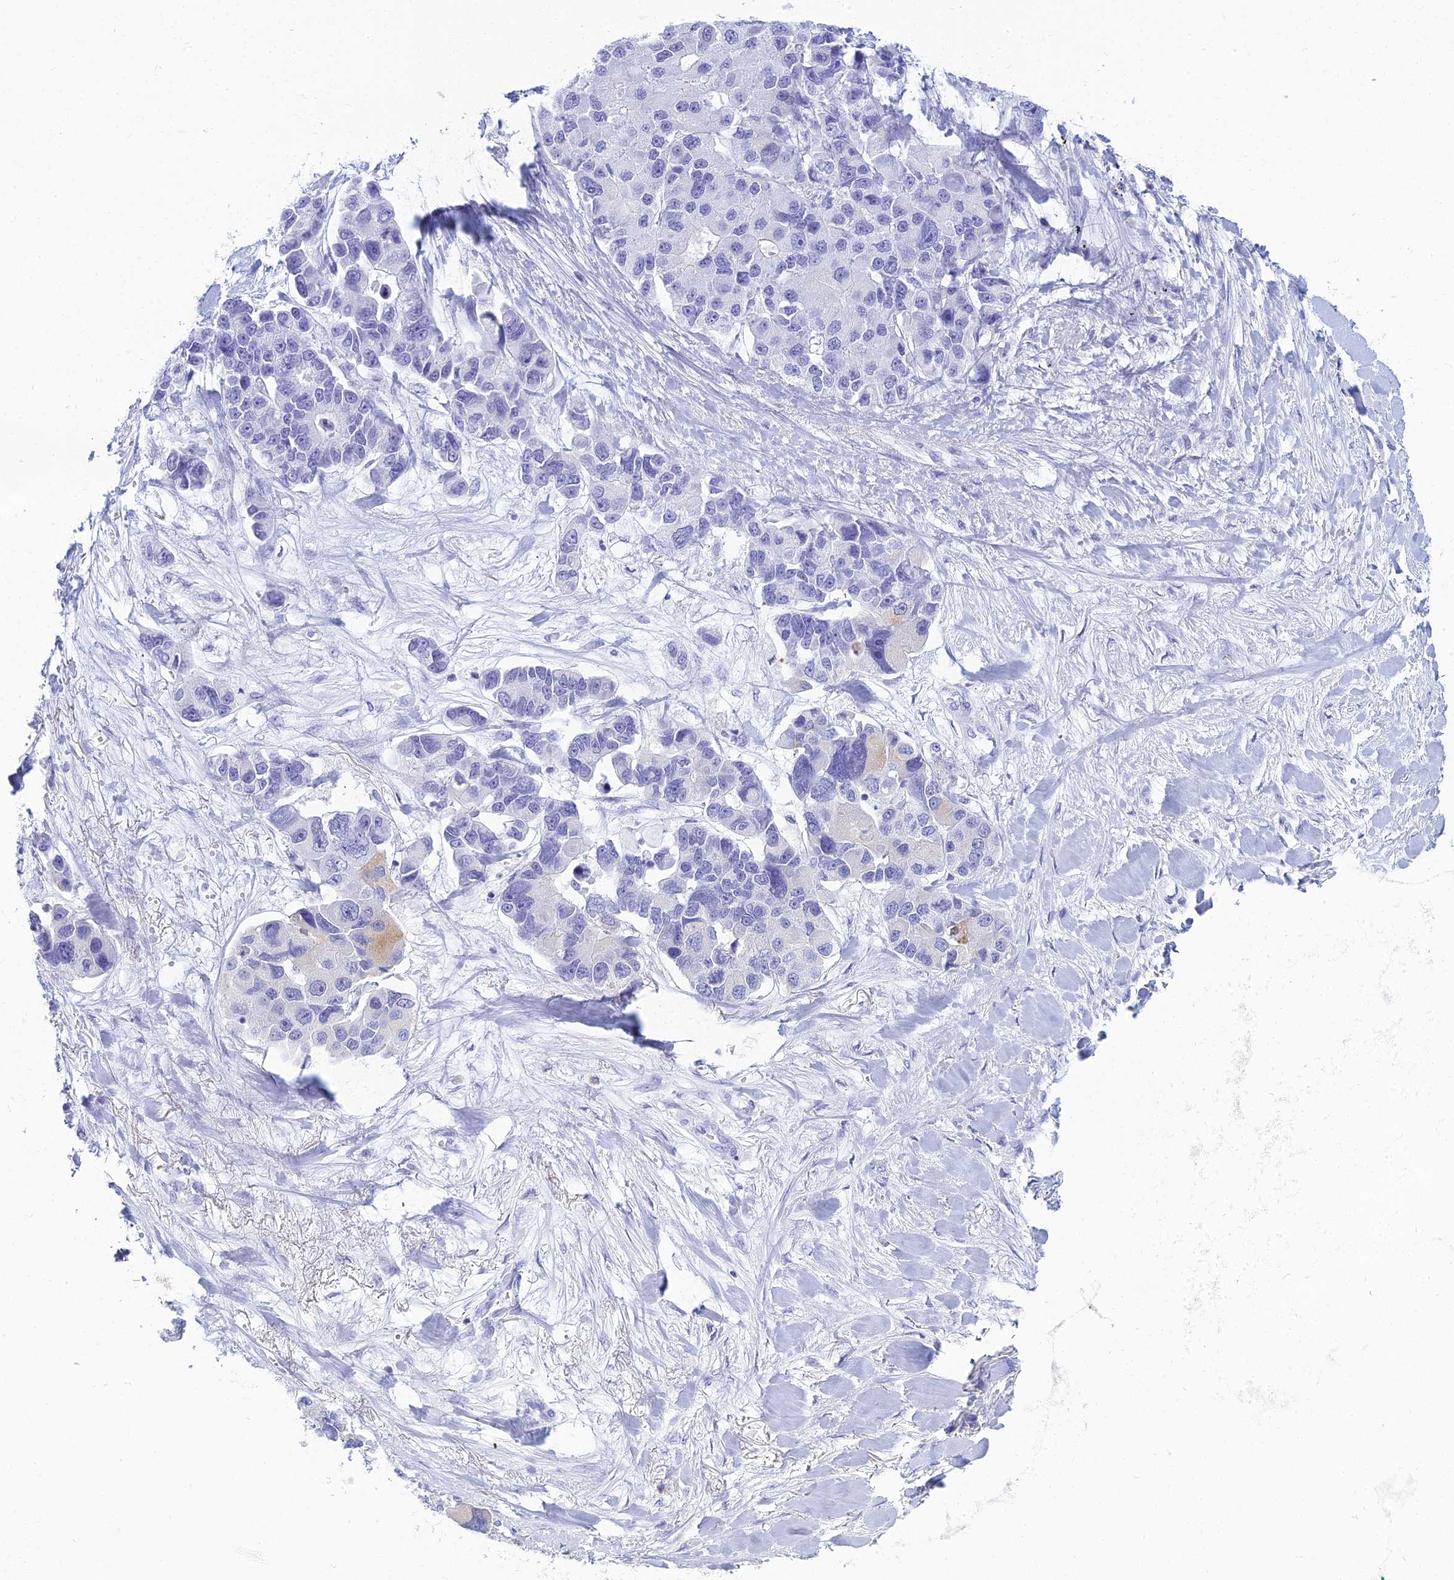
{"staining": {"intensity": "moderate", "quantity": "<25%", "location": "cytoplasmic/membranous"}, "tissue": "lung cancer", "cell_type": "Tumor cells", "image_type": "cancer", "snomed": [{"axis": "morphology", "description": "Adenocarcinoma, NOS"}, {"axis": "topography", "description": "Lung"}], "caption": "Approximately <25% of tumor cells in human lung cancer show moderate cytoplasmic/membranous protein positivity as visualized by brown immunohistochemical staining.", "gene": "MUC13", "patient": {"sex": "female", "age": 54}}